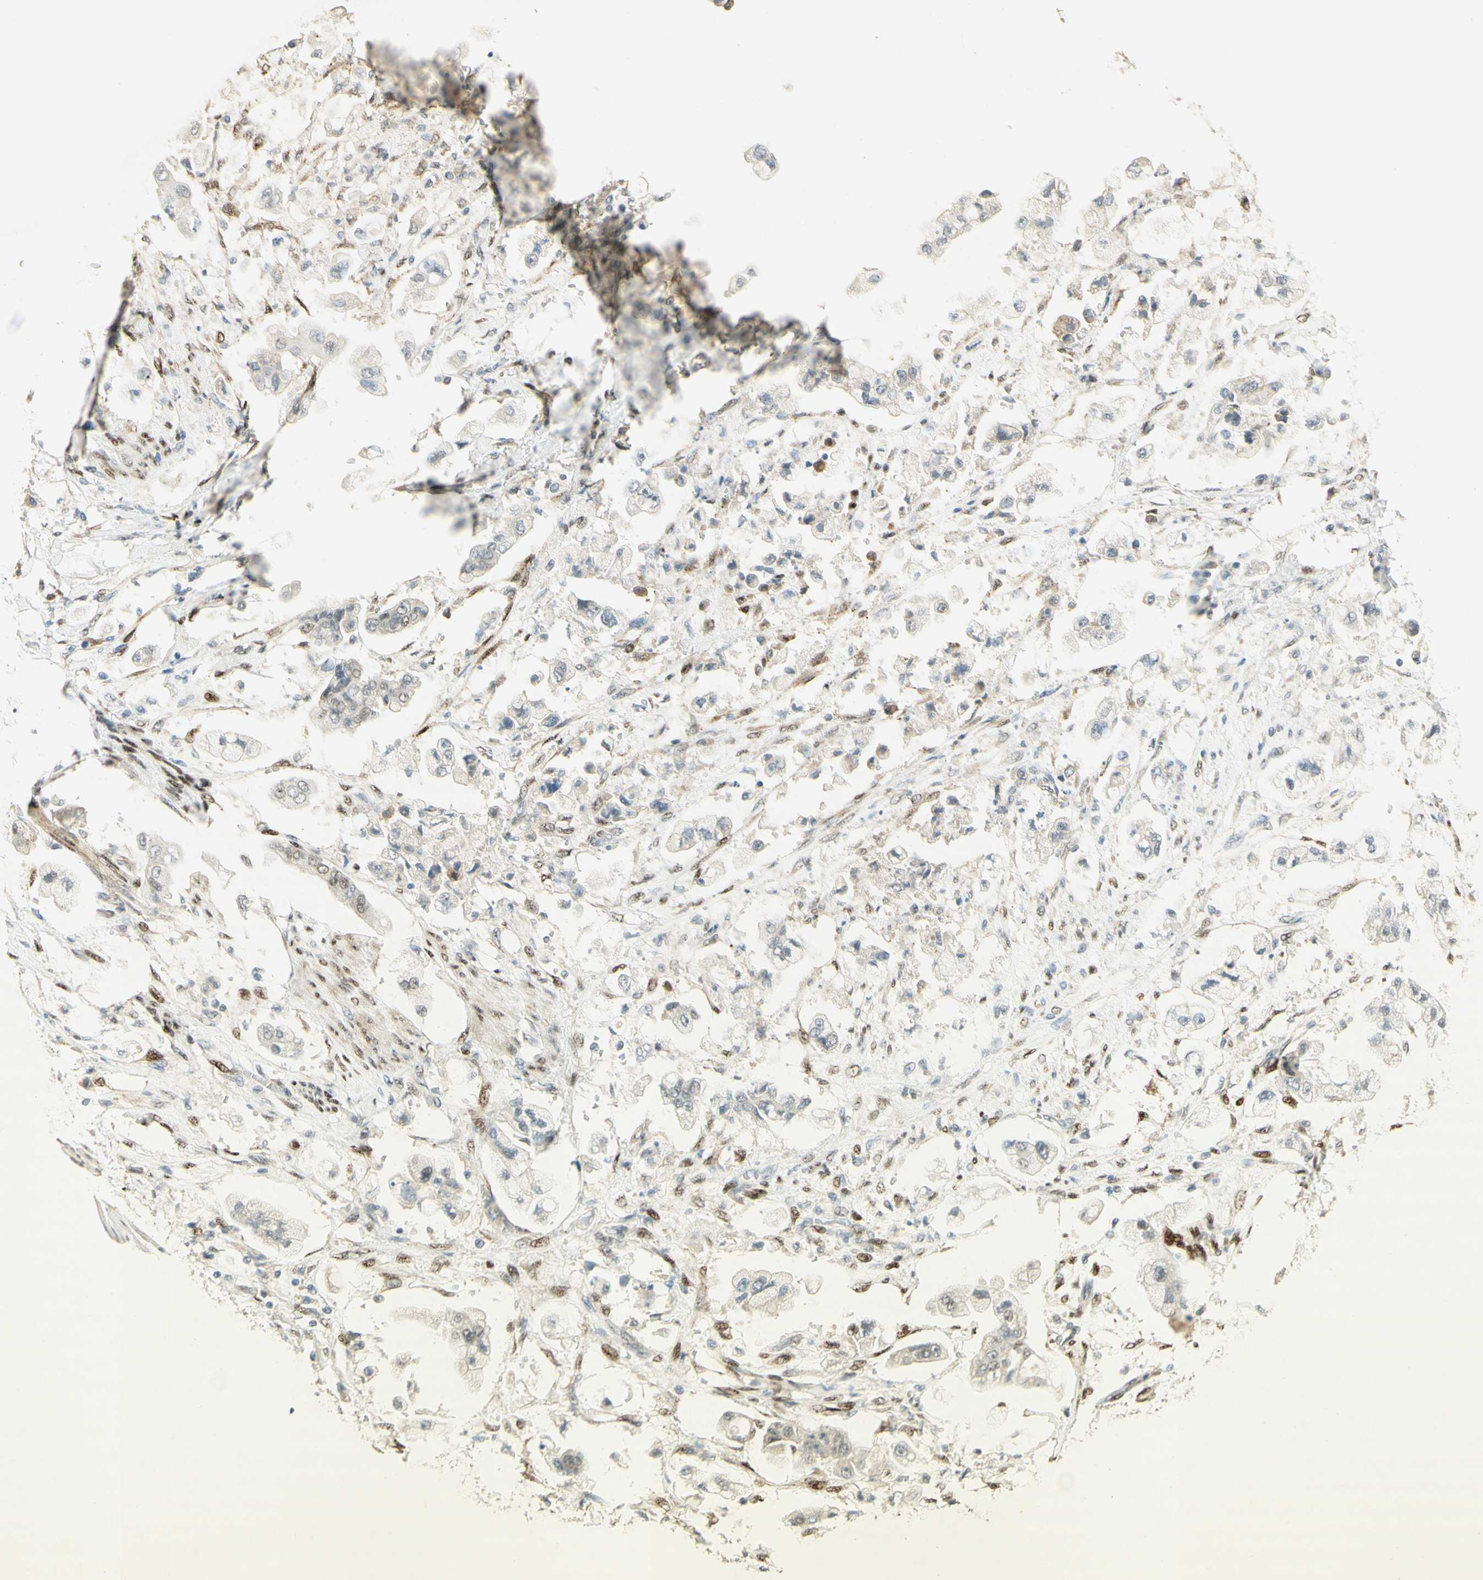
{"staining": {"intensity": "weak", "quantity": "<25%", "location": "nuclear"}, "tissue": "stomach cancer", "cell_type": "Tumor cells", "image_type": "cancer", "snomed": [{"axis": "morphology", "description": "Adenocarcinoma, NOS"}, {"axis": "topography", "description": "Stomach"}], "caption": "Stomach adenocarcinoma was stained to show a protein in brown. There is no significant positivity in tumor cells.", "gene": "FOXP1", "patient": {"sex": "male", "age": 62}}